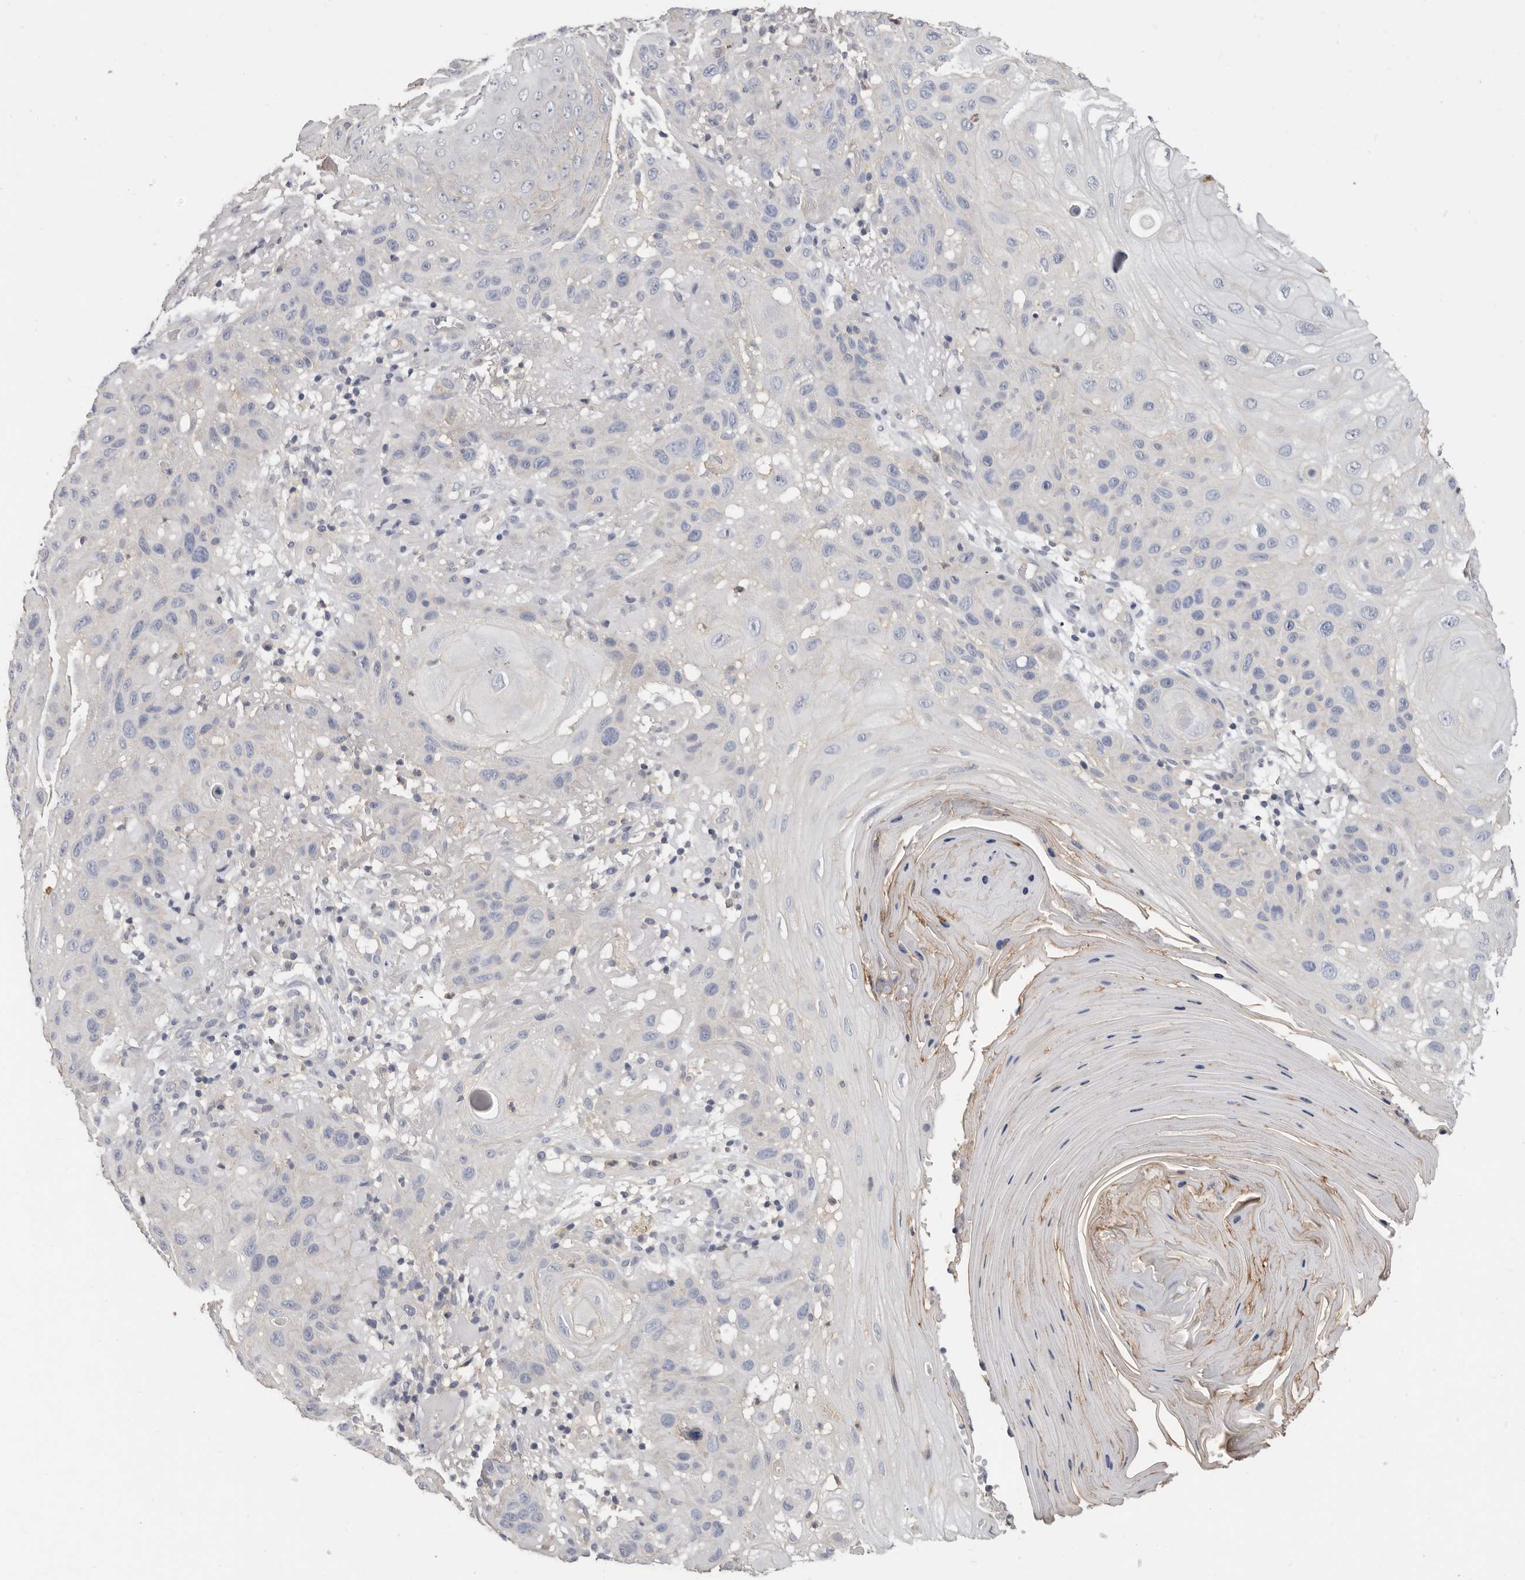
{"staining": {"intensity": "negative", "quantity": "none", "location": "none"}, "tissue": "skin cancer", "cell_type": "Tumor cells", "image_type": "cancer", "snomed": [{"axis": "morphology", "description": "Normal tissue, NOS"}, {"axis": "morphology", "description": "Squamous cell carcinoma, NOS"}, {"axis": "topography", "description": "Skin"}], "caption": "There is no significant staining in tumor cells of squamous cell carcinoma (skin).", "gene": "WDTC1", "patient": {"sex": "female", "age": 96}}